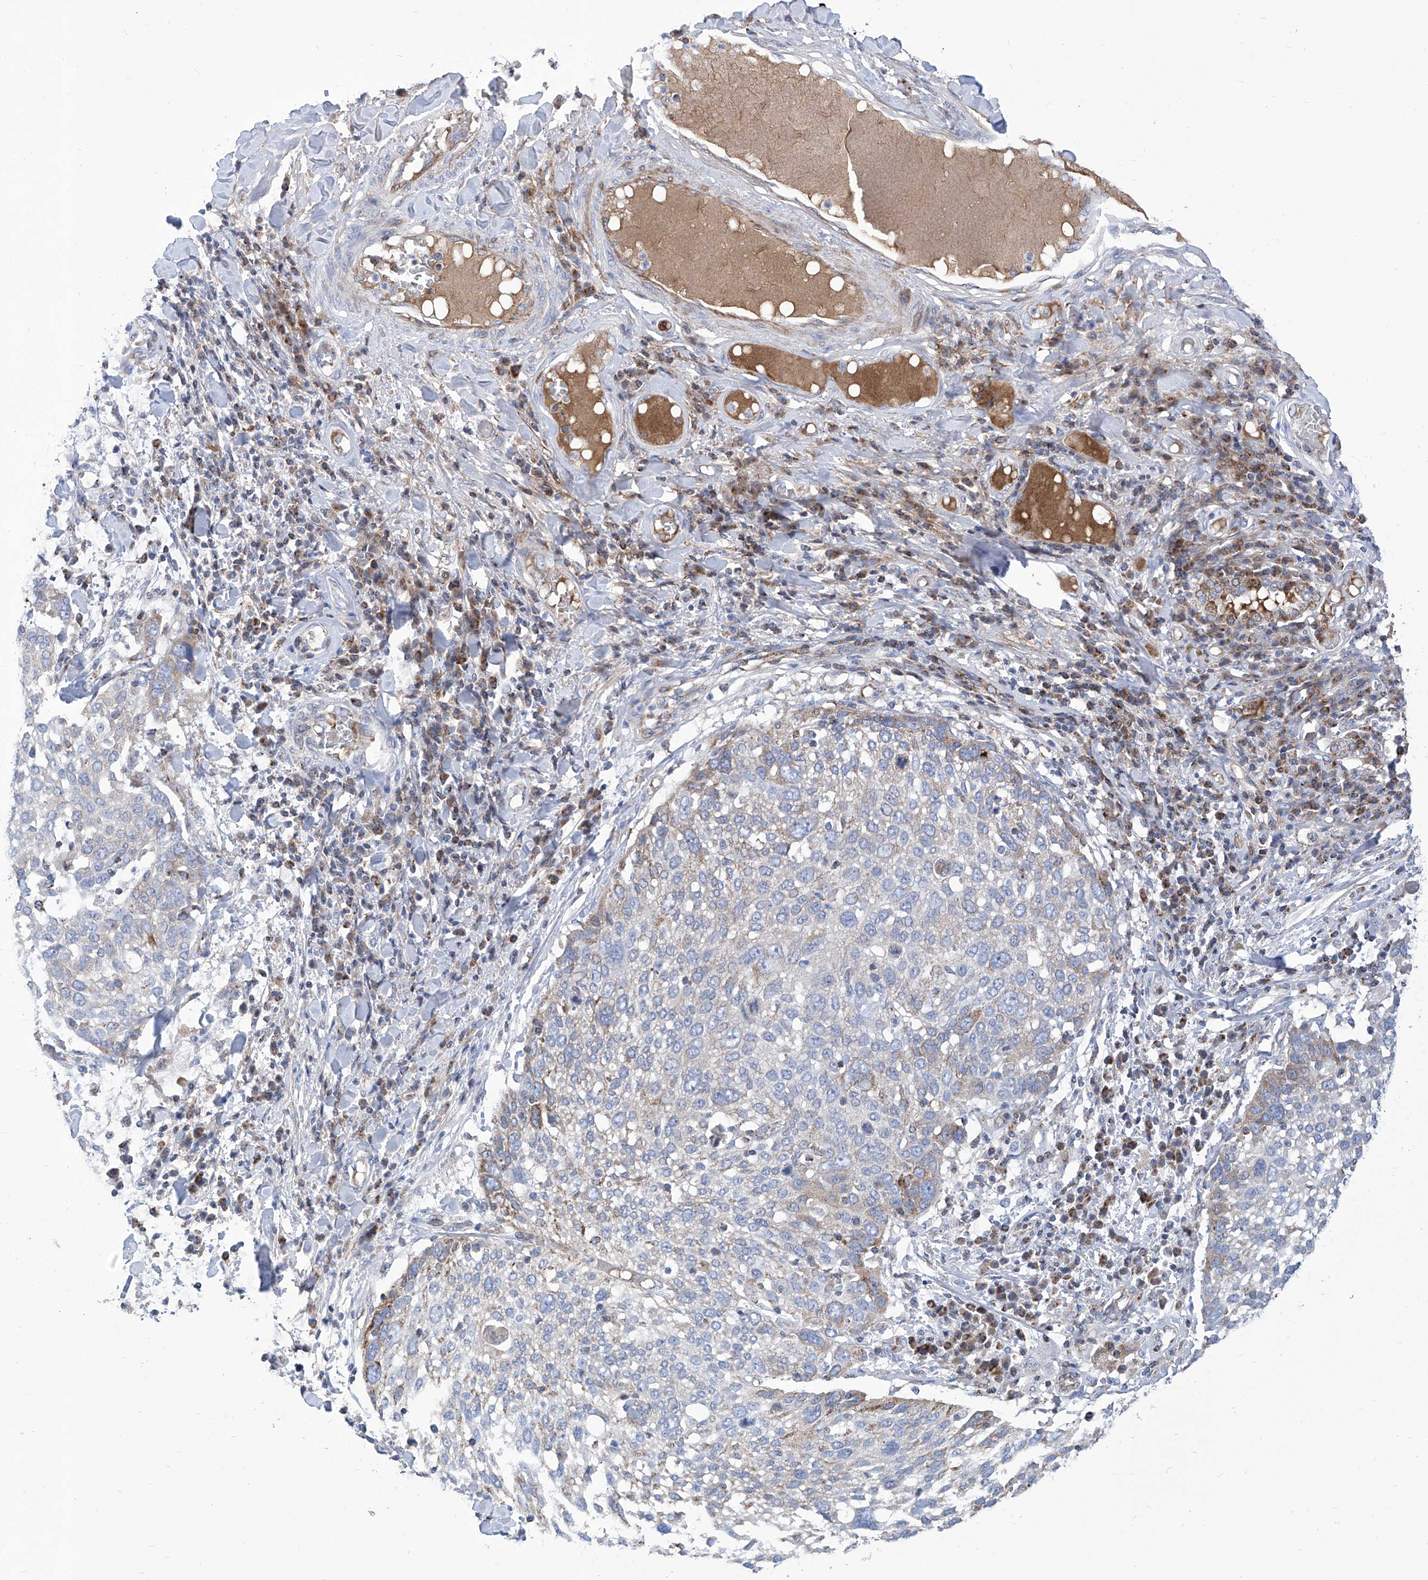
{"staining": {"intensity": "weak", "quantity": "<25%", "location": "cytoplasmic/membranous"}, "tissue": "lung cancer", "cell_type": "Tumor cells", "image_type": "cancer", "snomed": [{"axis": "morphology", "description": "Squamous cell carcinoma, NOS"}, {"axis": "topography", "description": "Lung"}], "caption": "Immunohistochemical staining of human lung cancer (squamous cell carcinoma) demonstrates no significant staining in tumor cells. Brightfield microscopy of IHC stained with DAB (brown) and hematoxylin (blue), captured at high magnification.", "gene": "SRBD1", "patient": {"sex": "male", "age": 65}}